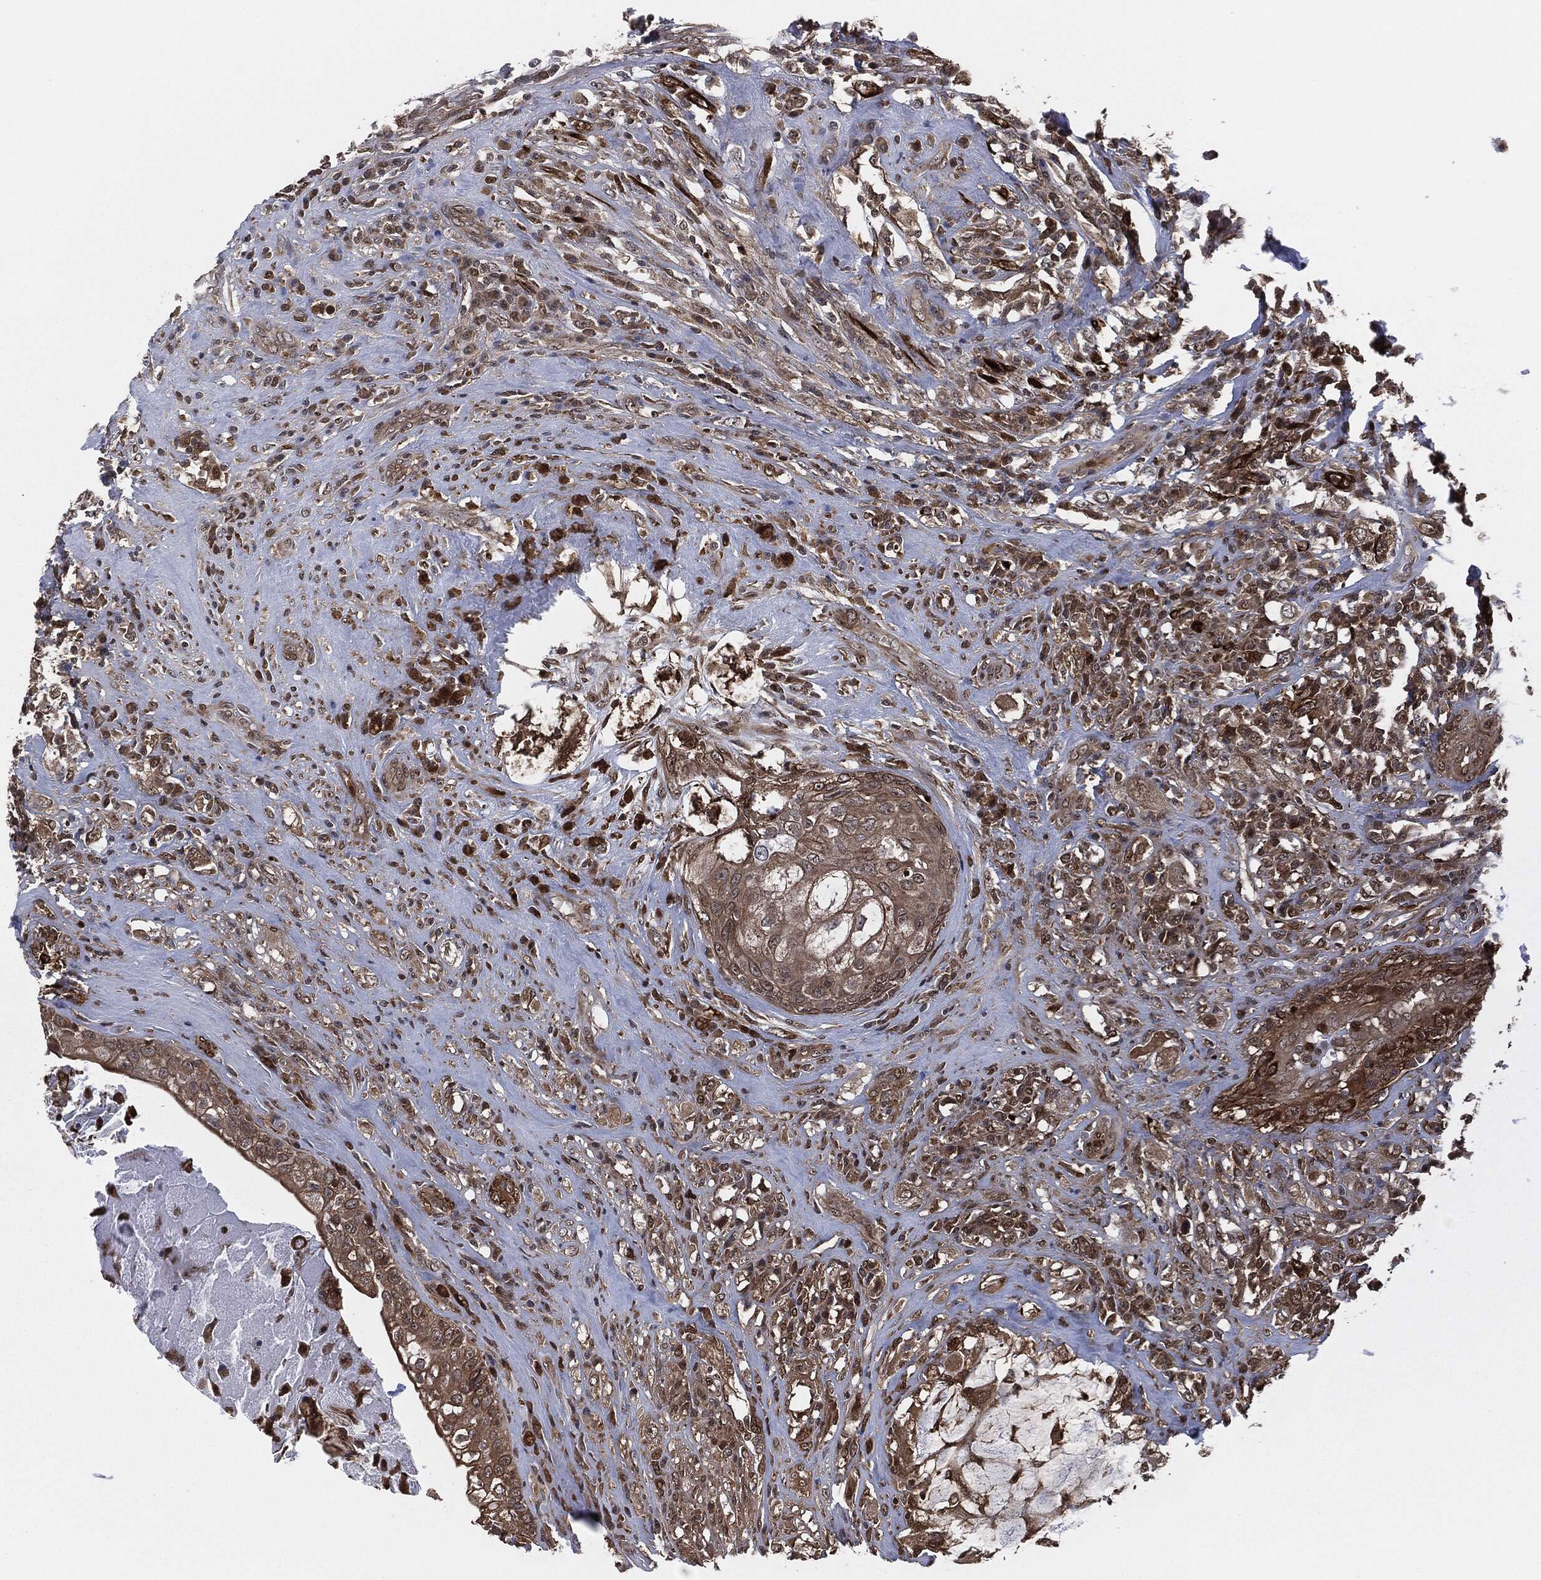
{"staining": {"intensity": "weak", "quantity": ">75%", "location": "cytoplasmic/membranous"}, "tissue": "testis cancer", "cell_type": "Tumor cells", "image_type": "cancer", "snomed": [{"axis": "morphology", "description": "Necrosis, NOS"}, {"axis": "morphology", "description": "Carcinoma, Embryonal, NOS"}, {"axis": "topography", "description": "Testis"}], "caption": "Weak cytoplasmic/membranous protein expression is present in approximately >75% of tumor cells in testis cancer. (DAB (3,3'-diaminobenzidine) = brown stain, brightfield microscopy at high magnification).", "gene": "CAPRIN2", "patient": {"sex": "male", "age": 19}}